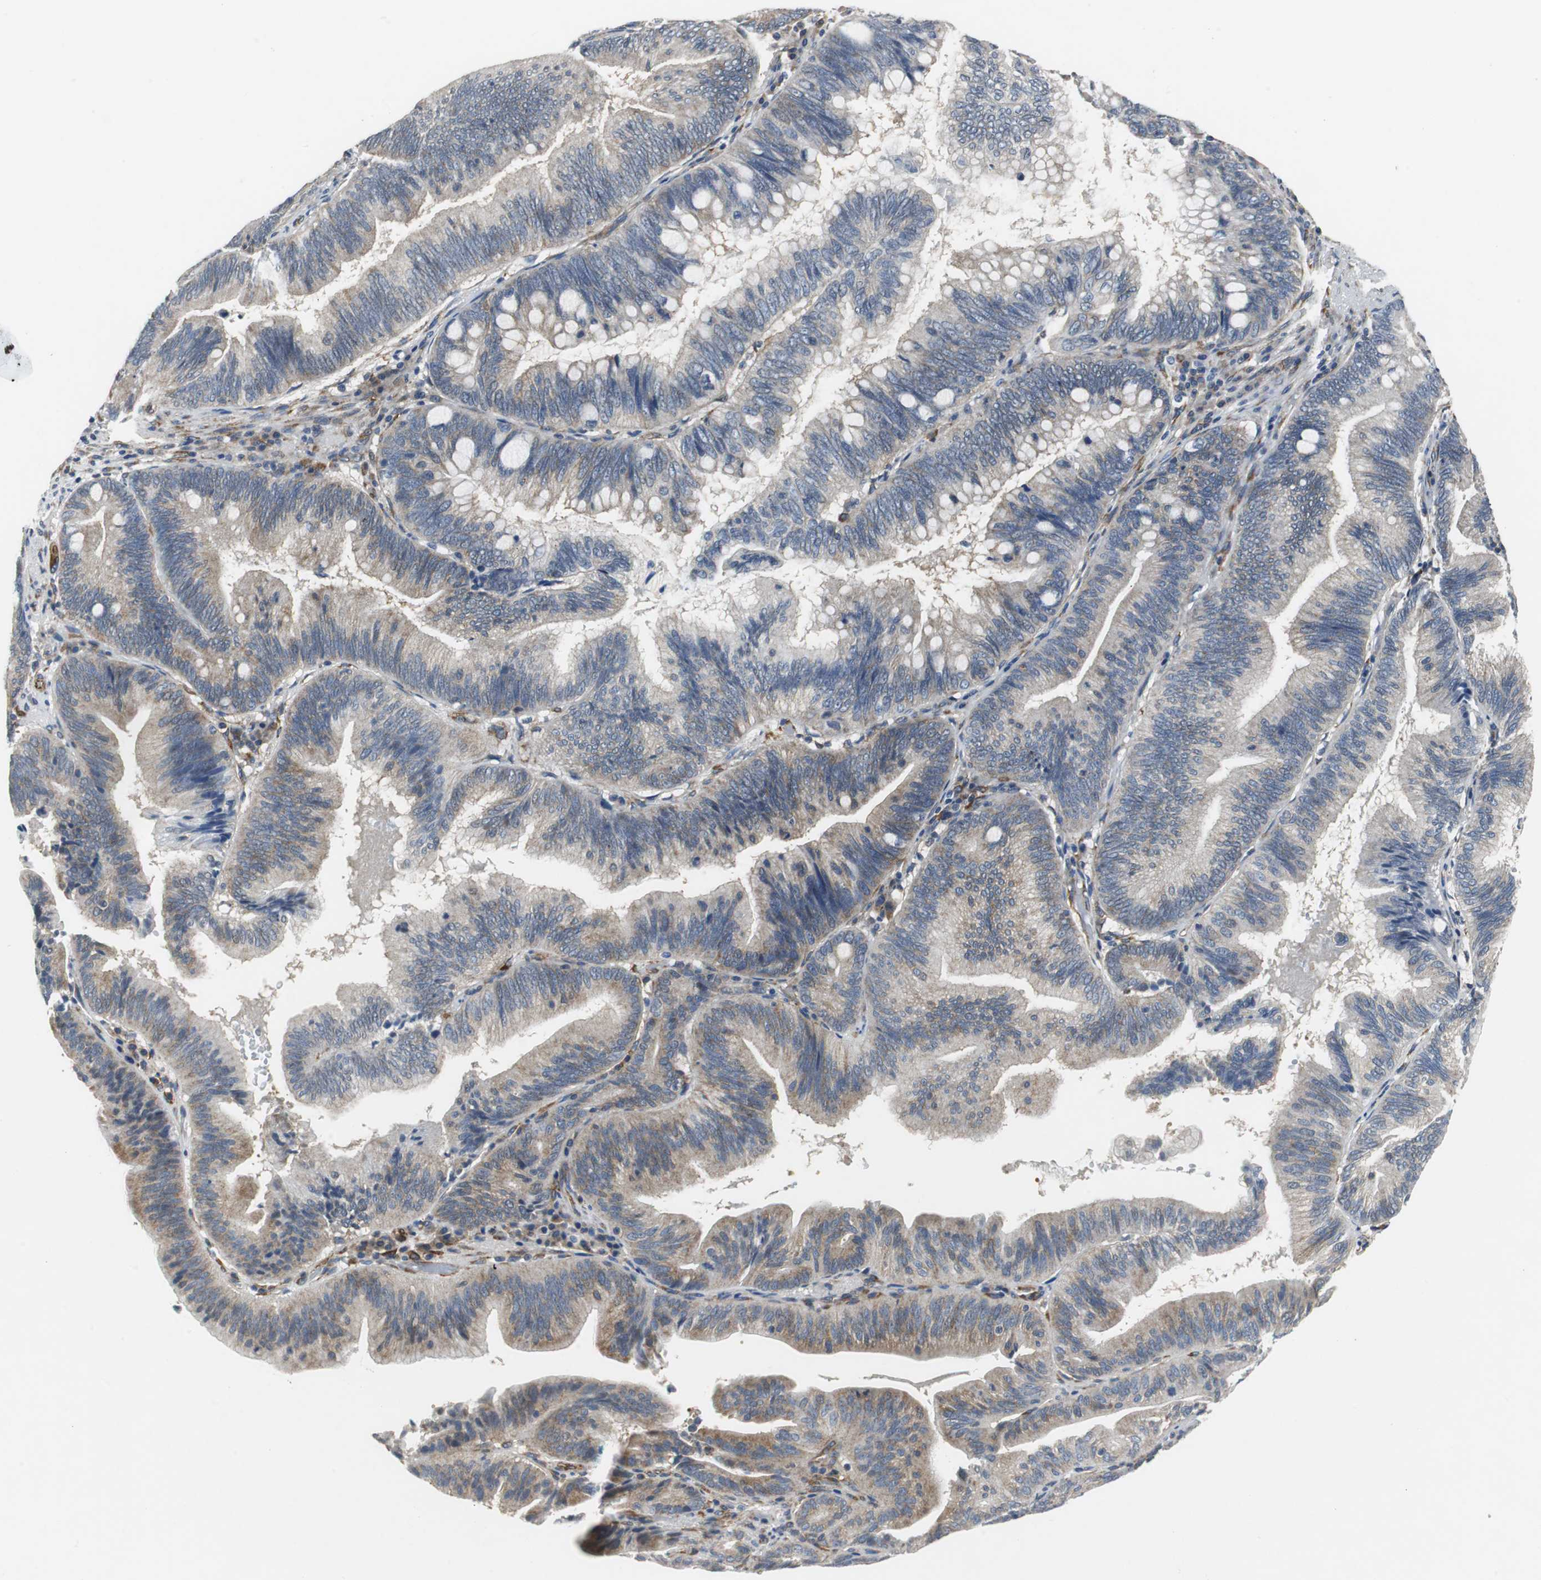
{"staining": {"intensity": "weak", "quantity": ">75%", "location": "cytoplasmic/membranous"}, "tissue": "pancreatic cancer", "cell_type": "Tumor cells", "image_type": "cancer", "snomed": [{"axis": "morphology", "description": "Adenocarcinoma, NOS"}, {"axis": "topography", "description": "Pancreas"}], "caption": "This histopathology image exhibits pancreatic adenocarcinoma stained with immunohistochemistry (IHC) to label a protein in brown. The cytoplasmic/membranous of tumor cells show weak positivity for the protein. Nuclei are counter-stained blue.", "gene": "ISCU", "patient": {"sex": "male", "age": 82}}